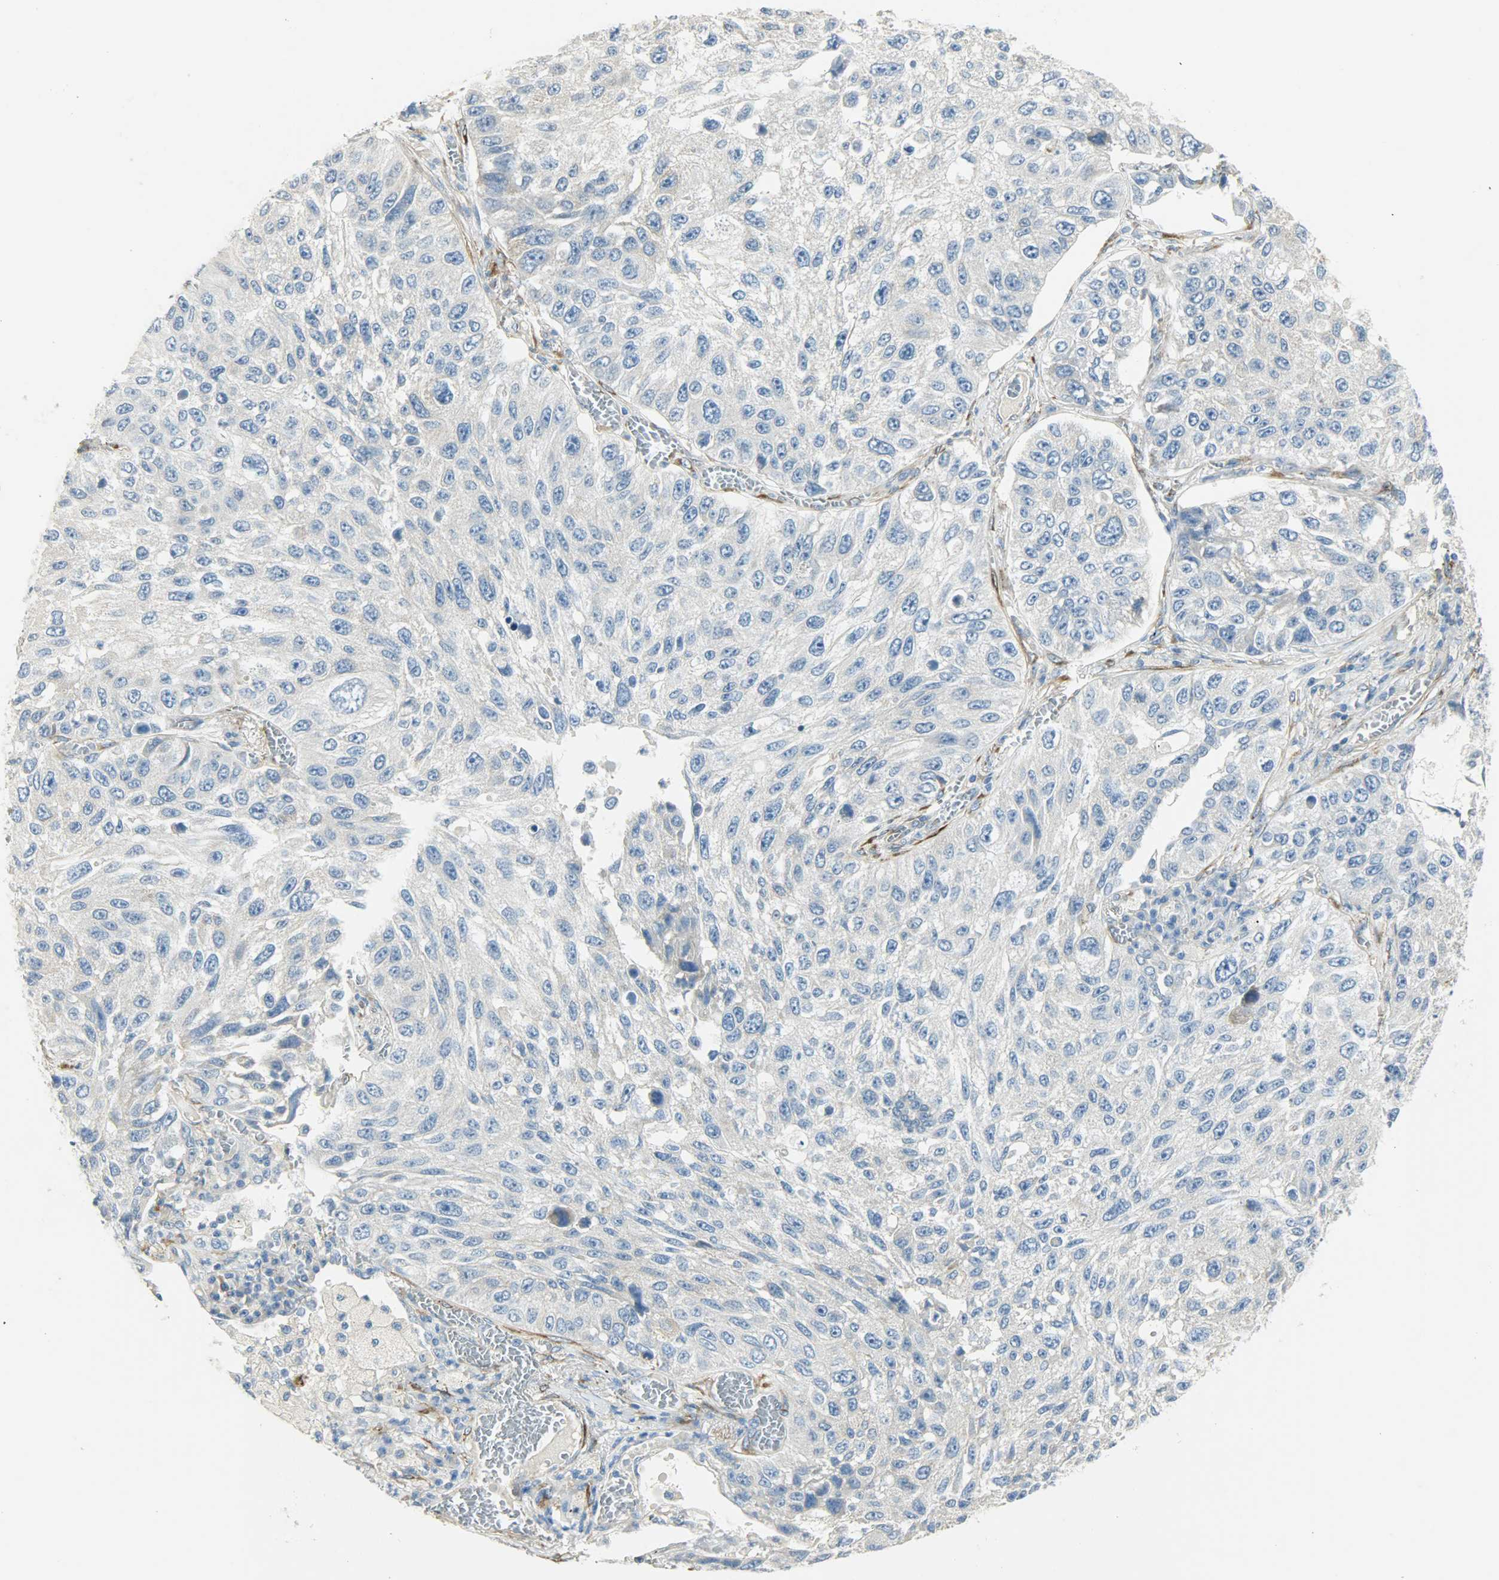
{"staining": {"intensity": "negative", "quantity": "none", "location": "none"}, "tissue": "lung cancer", "cell_type": "Tumor cells", "image_type": "cancer", "snomed": [{"axis": "morphology", "description": "Squamous cell carcinoma, NOS"}, {"axis": "topography", "description": "Lung"}], "caption": "Immunohistochemical staining of human lung squamous cell carcinoma demonstrates no significant staining in tumor cells.", "gene": "PKD2", "patient": {"sex": "male", "age": 71}}